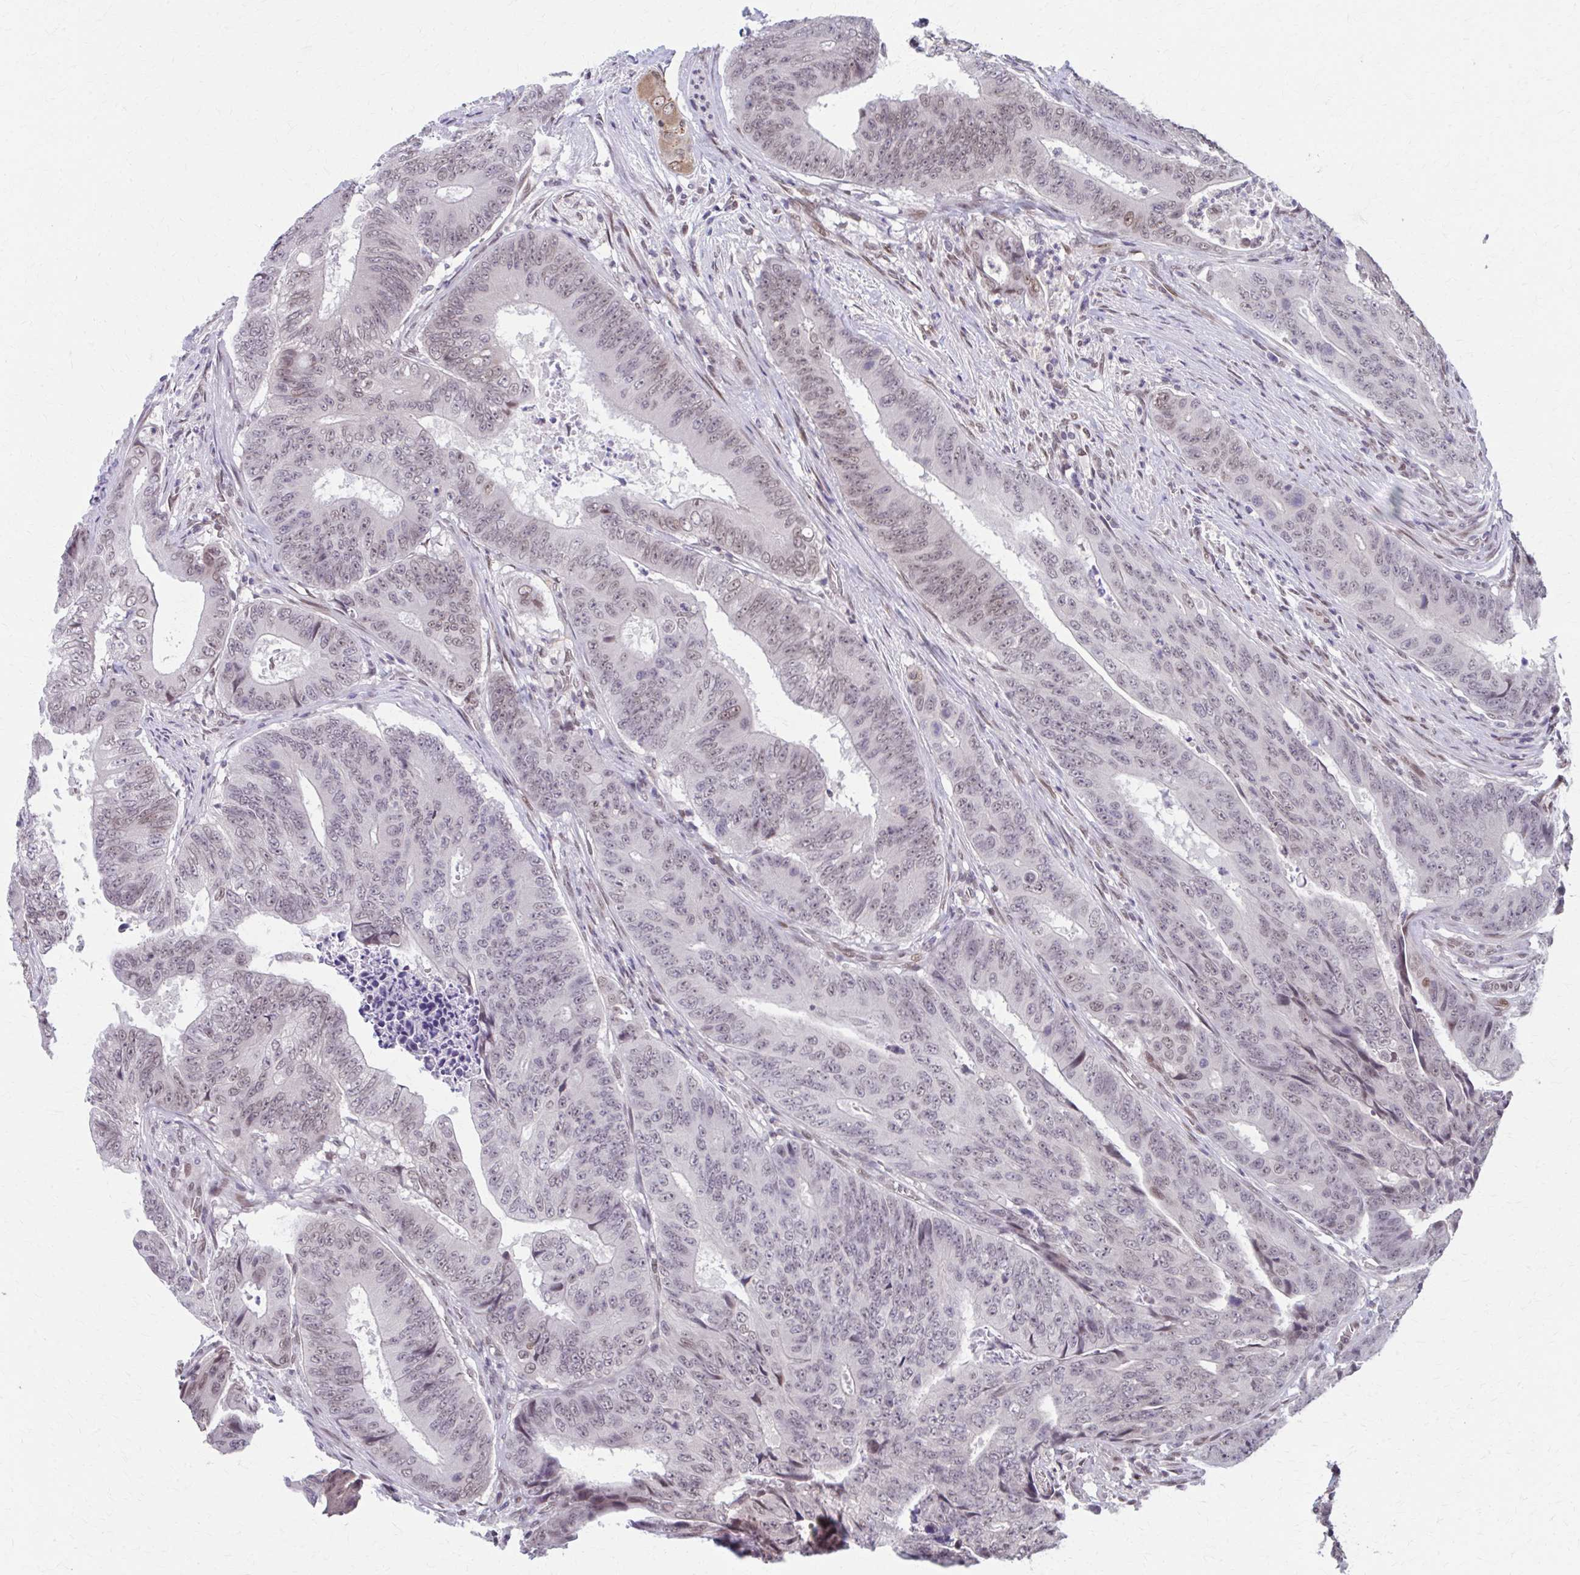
{"staining": {"intensity": "weak", "quantity": "25%-75%", "location": "nuclear"}, "tissue": "colorectal cancer", "cell_type": "Tumor cells", "image_type": "cancer", "snomed": [{"axis": "morphology", "description": "Adenocarcinoma, NOS"}, {"axis": "topography", "description": "Colon"}], "caption": "Protein staining demonstrates weak nuclear expression in approximately 25%-75% of tumor cells in colorectal cancer (adenocarcinoma).", "gene": "SETBP1", "patient": {"sex": "female", "age": 48}}